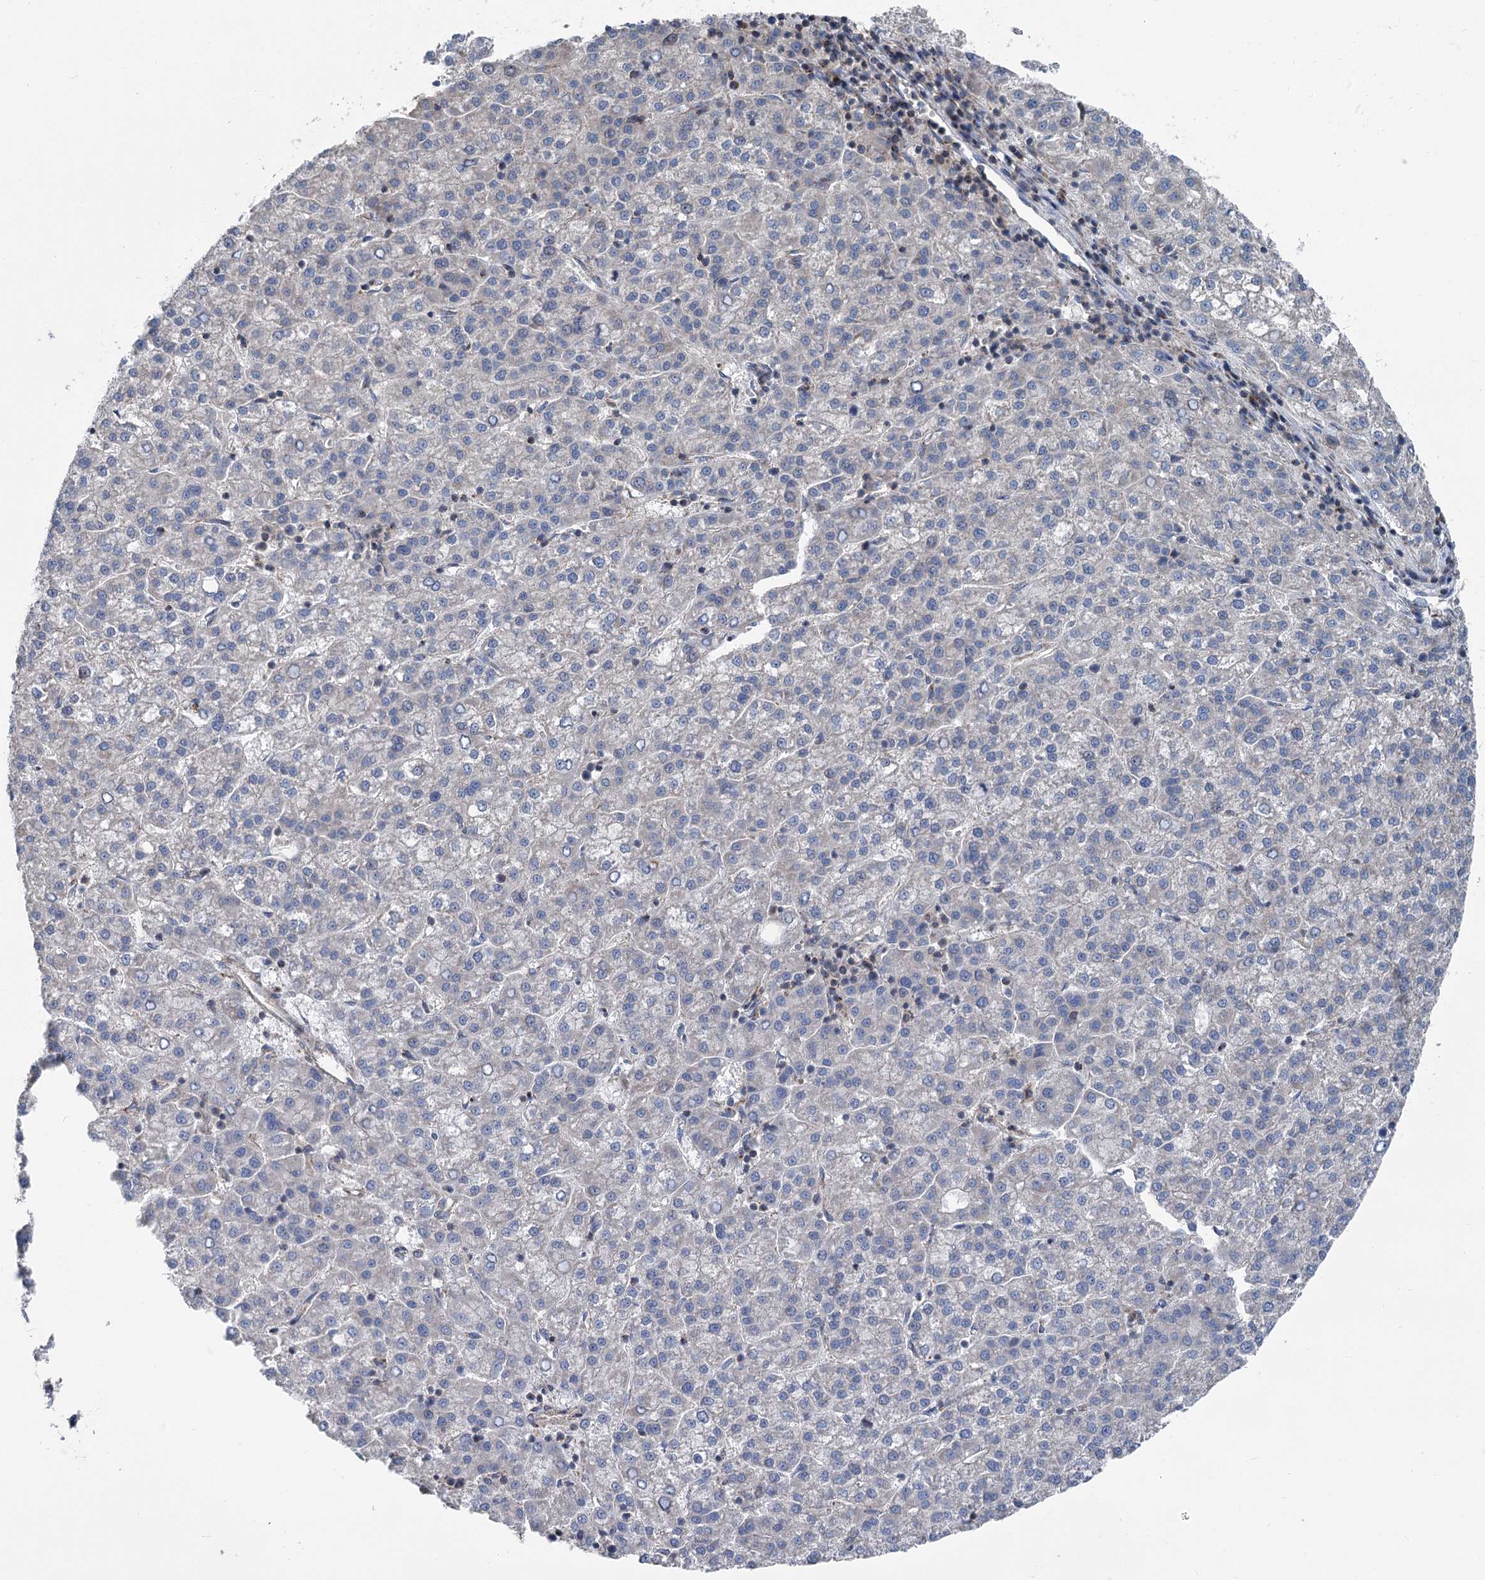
{"staining": {"intensity": "negative", "quantity": "none", "location": "none"}, "tissue": "liver cancer", "cell_type": "Tumor cells", "image_type": "cancer", "snomed": [{"axis": "morphology", "description": "Carcinoma, Hepatocellular, NOS"}, {"axis": "topography", "description": "Liver"}], "caption": "Immunohistochemistry (IHC) of liver cancer (hepatocellular carcinoma) shows no expression in tumor cells. (DAB (3,3'-diaminobenzidine) immunohistochemistry (IHC), high magnification).", "gene": "MARK2", "patient": {"sex": "female", "age": 58}}